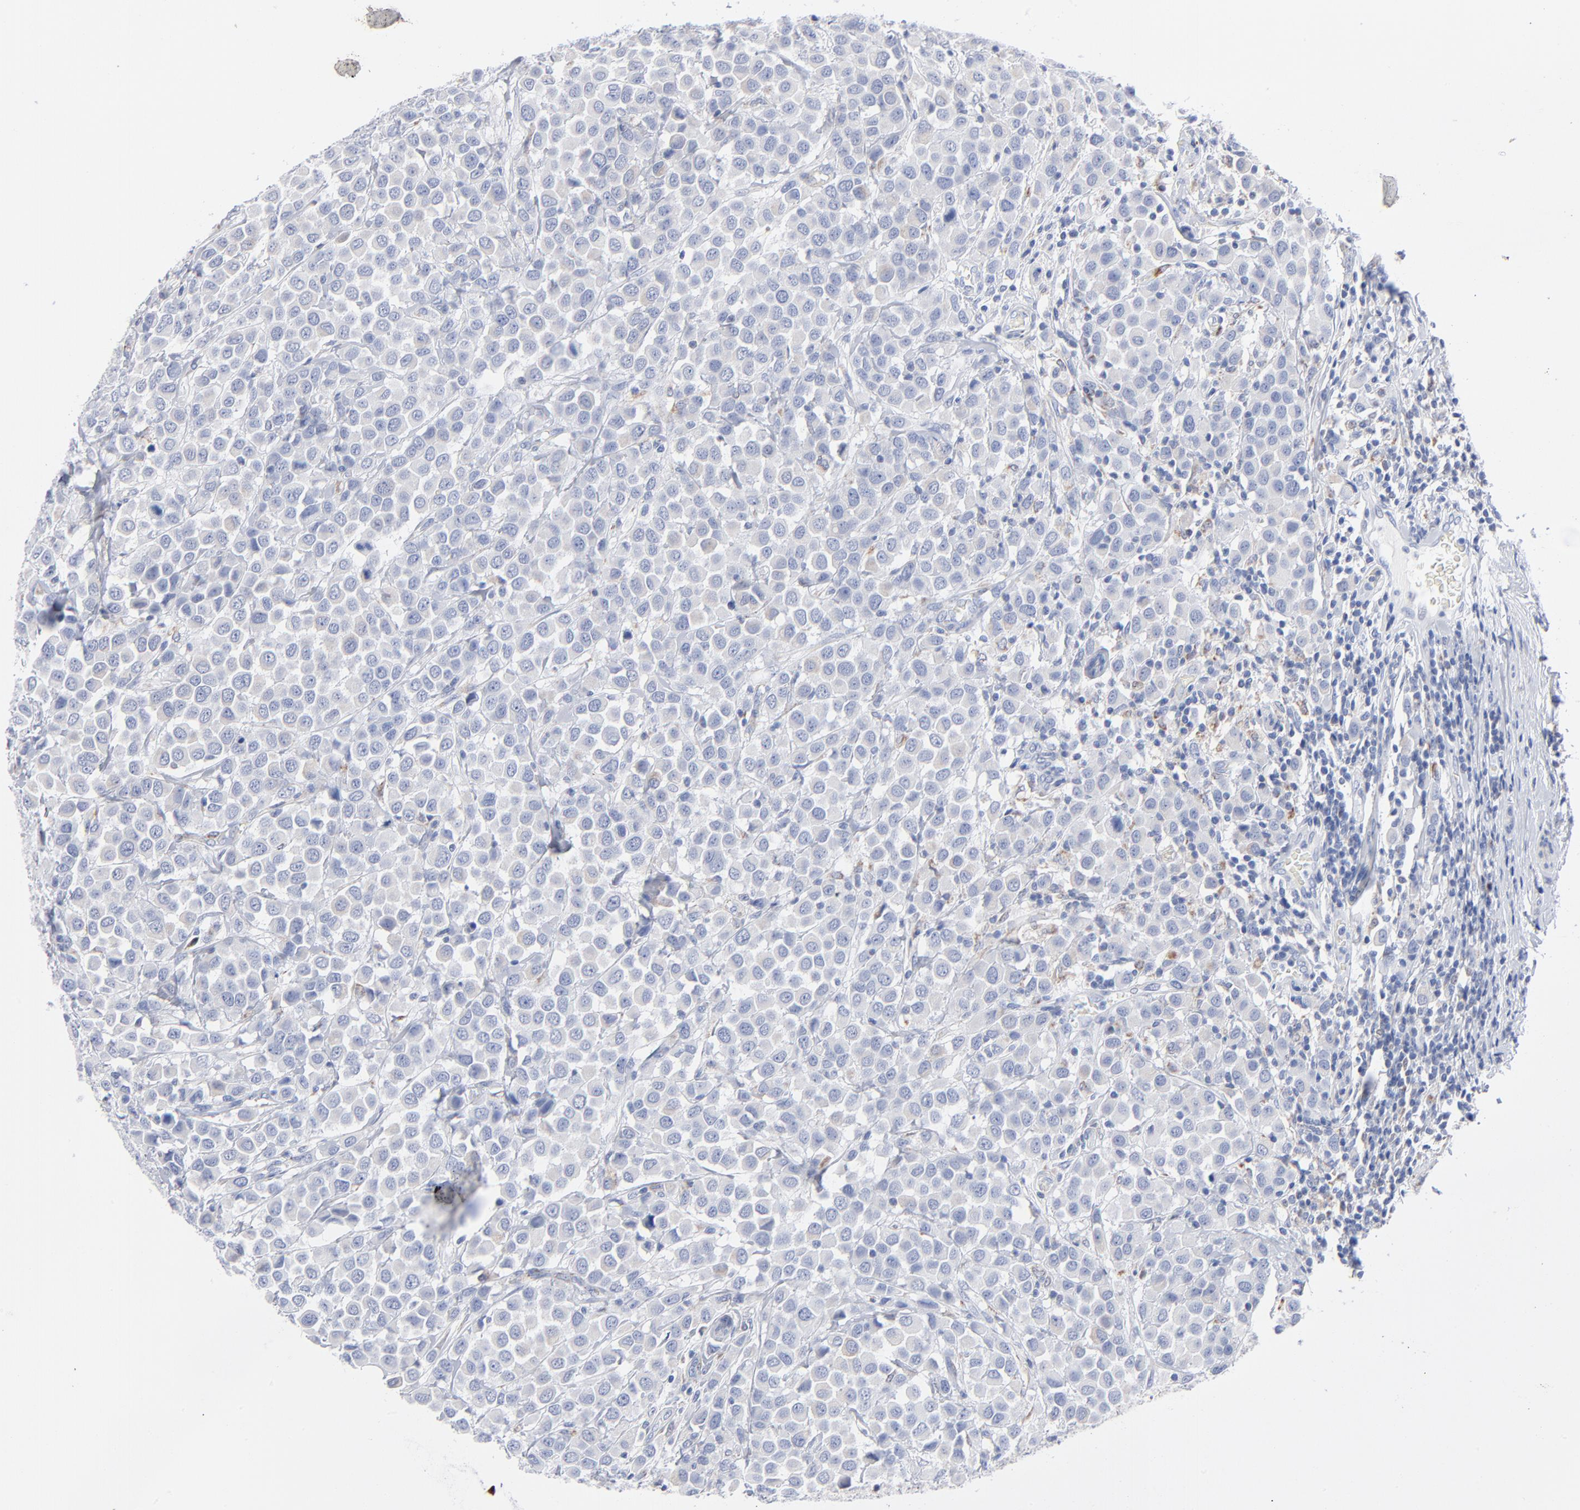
{"staining": {"intensity": "negative", "quantity": "none", "location": "none"}, "tissue": "breast cancer", "cell_type": "Tumor cells", "image_type": "cancer", "snomed": [{"axis": "morphology", "description": "Duct carcinoma"}, {"axis": "topography", "description": "Breast"}], "caption": "Infiltrating ductal carcinoma (breast) stained for a protein using immunohistochemistry (IHC) exhibits no expression tumor cells.", "gene": "CHCHD10", "patient": {"sex": "female", "age": 61}}